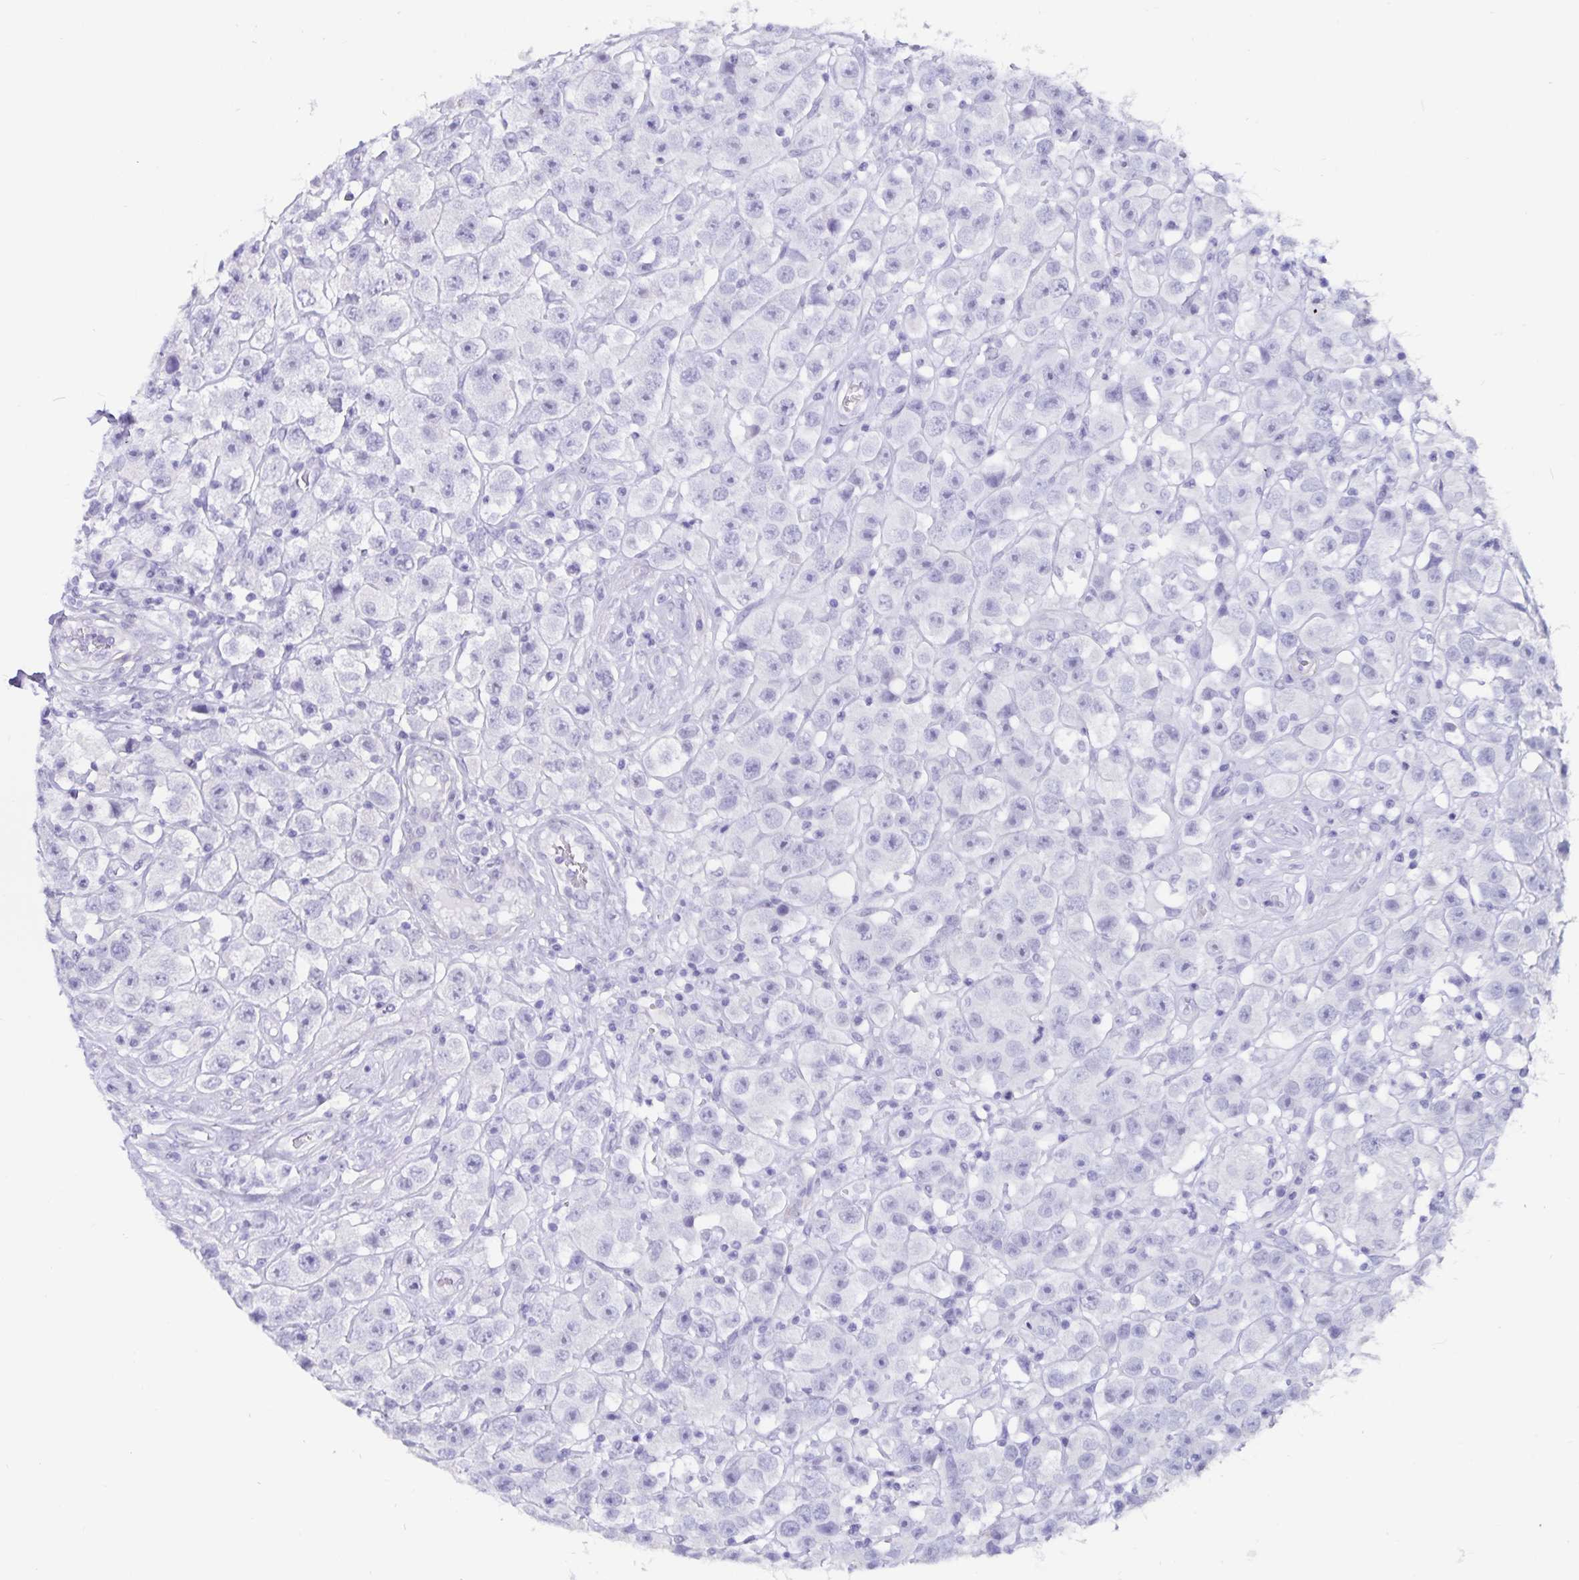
{"staining": {"intensity": "negative", "quantity": "none", "location": "none"}, "tissue": "testis cancer", "cell_type": "Tumor cells", "image_type": "cancer", "snomed": [{"axis": "morphology", "description": "Seminoma, NOS"}, {"axis": "topography", "description": "Testis"}], "caption": "An immunohistochemistry image of seminoma (testis) is shown. There is no staining in tumor cells of seminoma (testis). (DAB (3,3'-diaminobenzidine) immunohistochemistry (IHC) visualized using brightfield microscopy, high magnification).", "gene": "GPR137", "patient": {"sex": "male", "age": 45}}